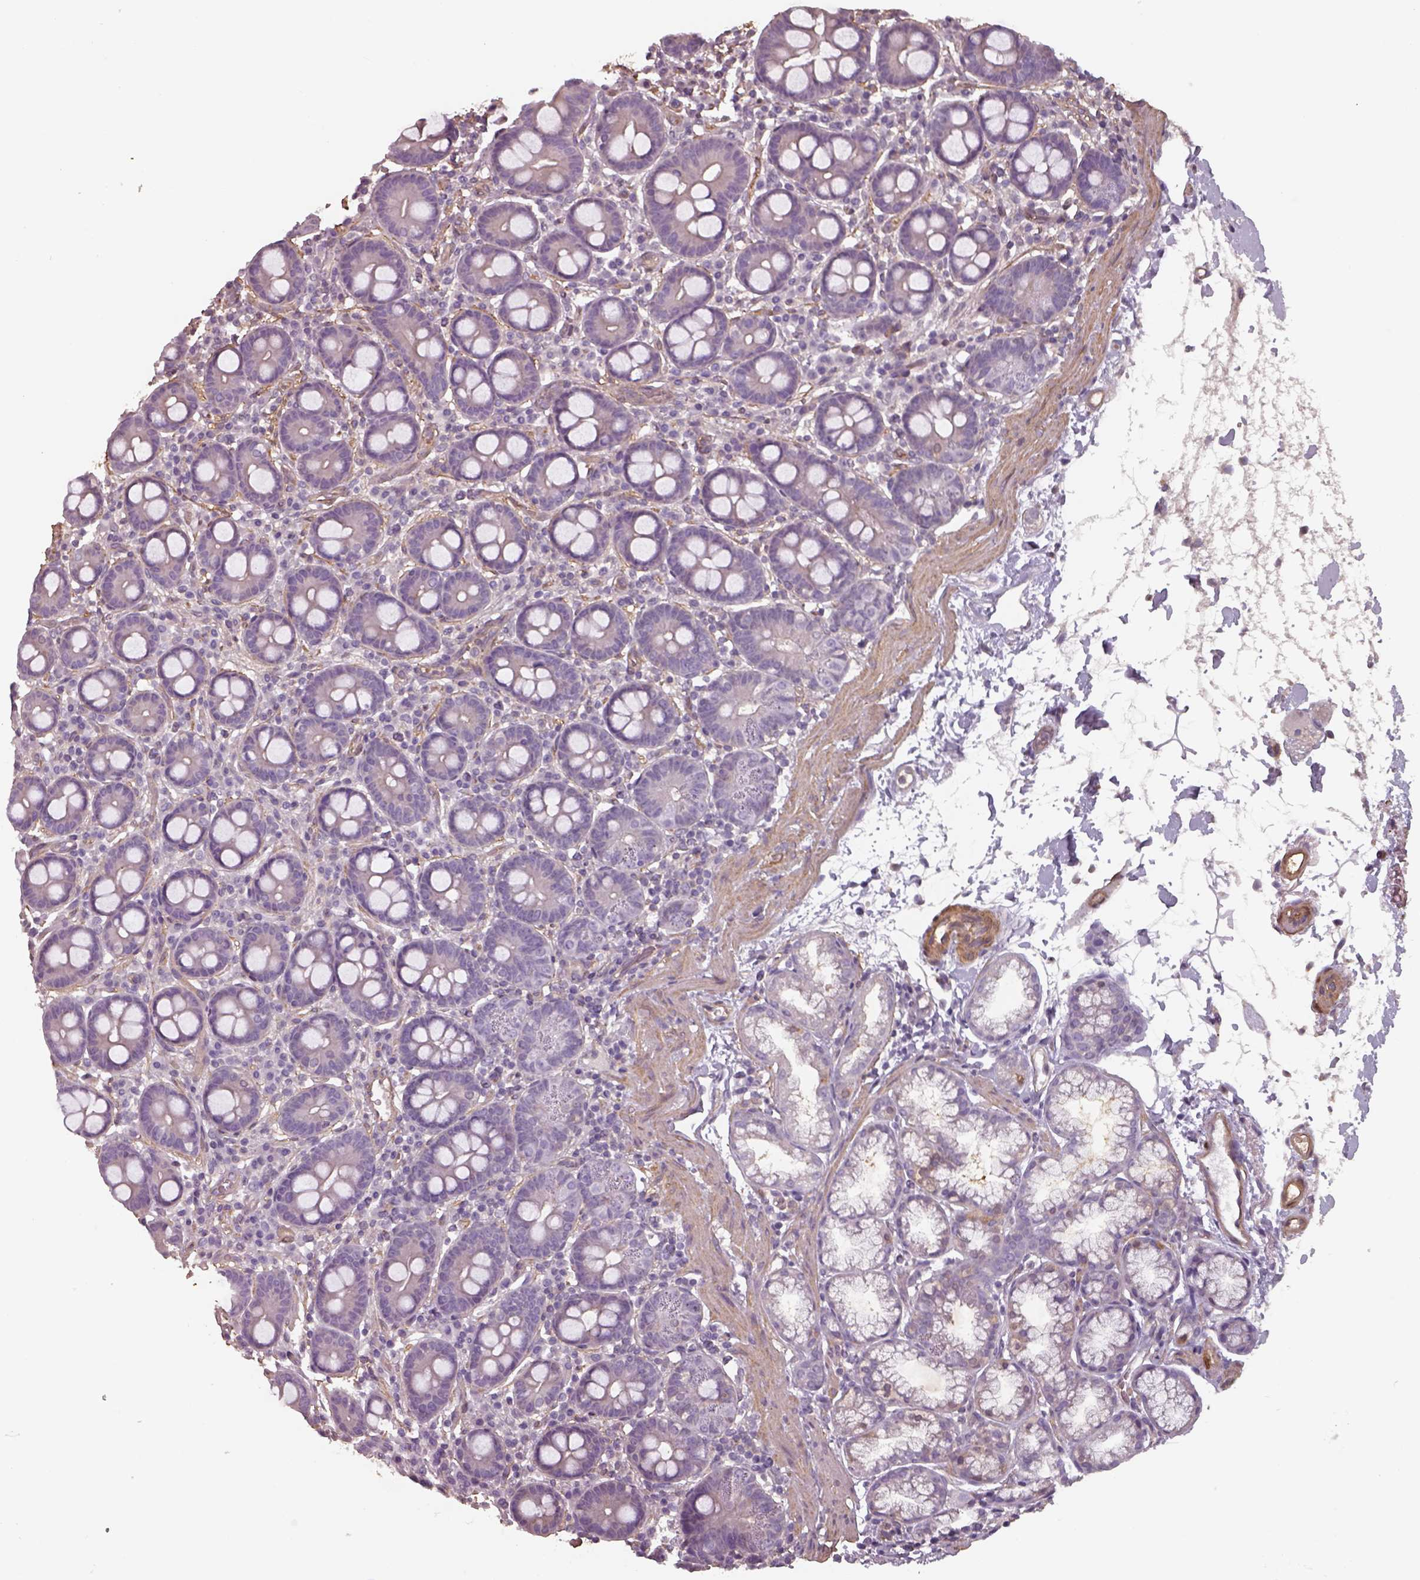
{"staining": {"intensity": "negative", "quantity": "none", "location": "none"}, "tissue": "duodenum", "cell_type": "Glandular cells", "image_type": "normal", "snomed": [{"axis": "morphology", "description": "Normal tissue, NOS"}, {"axis": "topography", "description": "Pancreas"}, {"axis": "topography", "description": "Duodenum"}], "caption": "Human duodenum stained for a protein using immunohistochemistry (IHC) exhibits no staining in glandular cells.", "gene": "ISYNA1", "patient": {"sex": "male", "age": 59}}